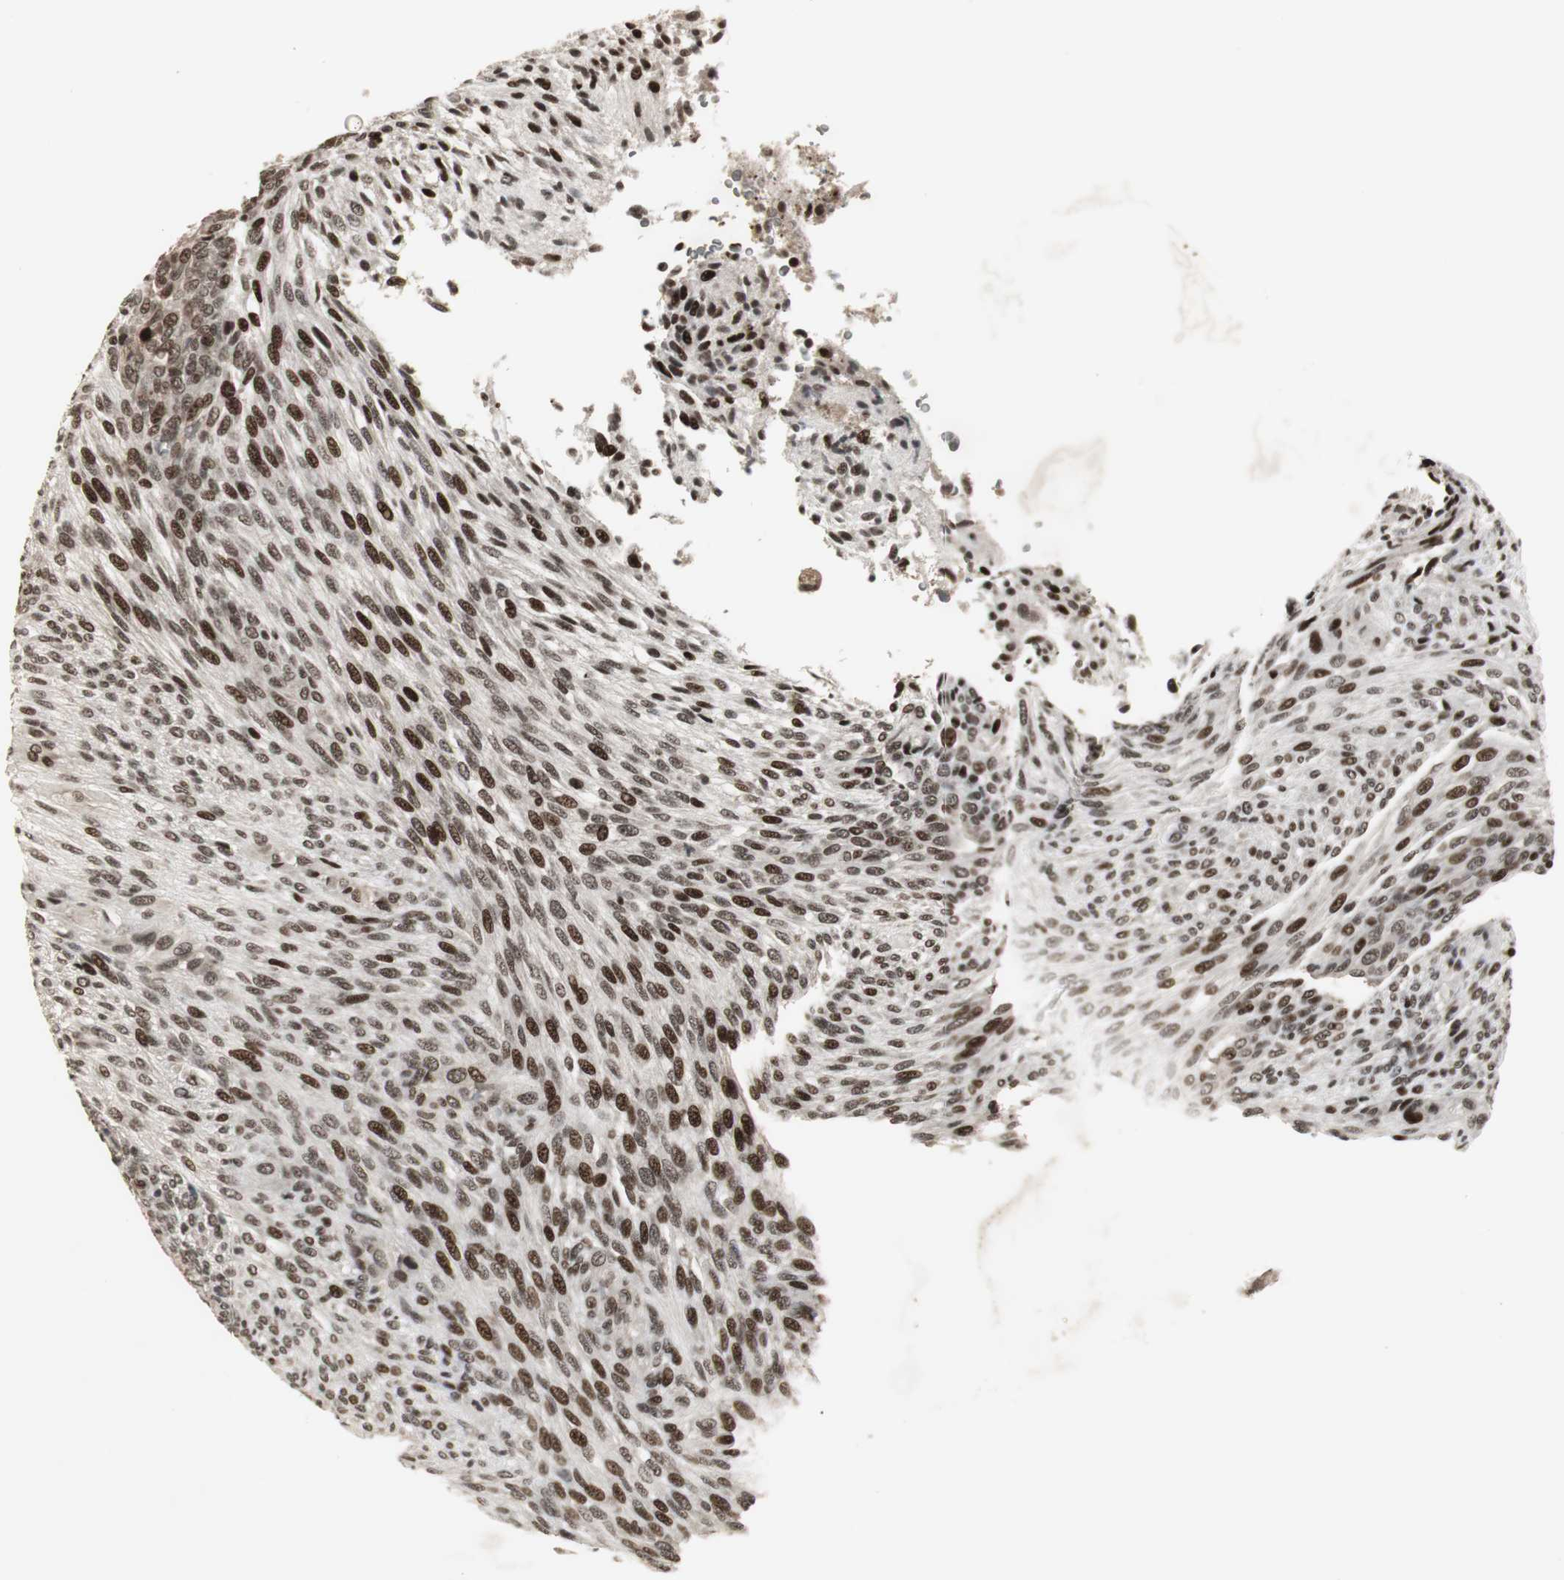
{"staining": {"intensity": "moderate", "quantity": ">75%", "location": "nuclear"}, "tissue": "glioma", "cell_type": "Tumor cells", "image_type": "cancer", "snomed": [{"axis": "morphology", "description": "Glioma, malignant, High grade"}, {"axis": "topography", "description": "Cerebral cortex"}], "caption": "This photomicrograph displays immunohistochemistry (IHC) staining of malignant high-grade glioma, with medium moderate nuclear staining in approximately >75% of tumor cells.", "gene": "TAF5", "patient": {"sex": "female", "age": 55}}